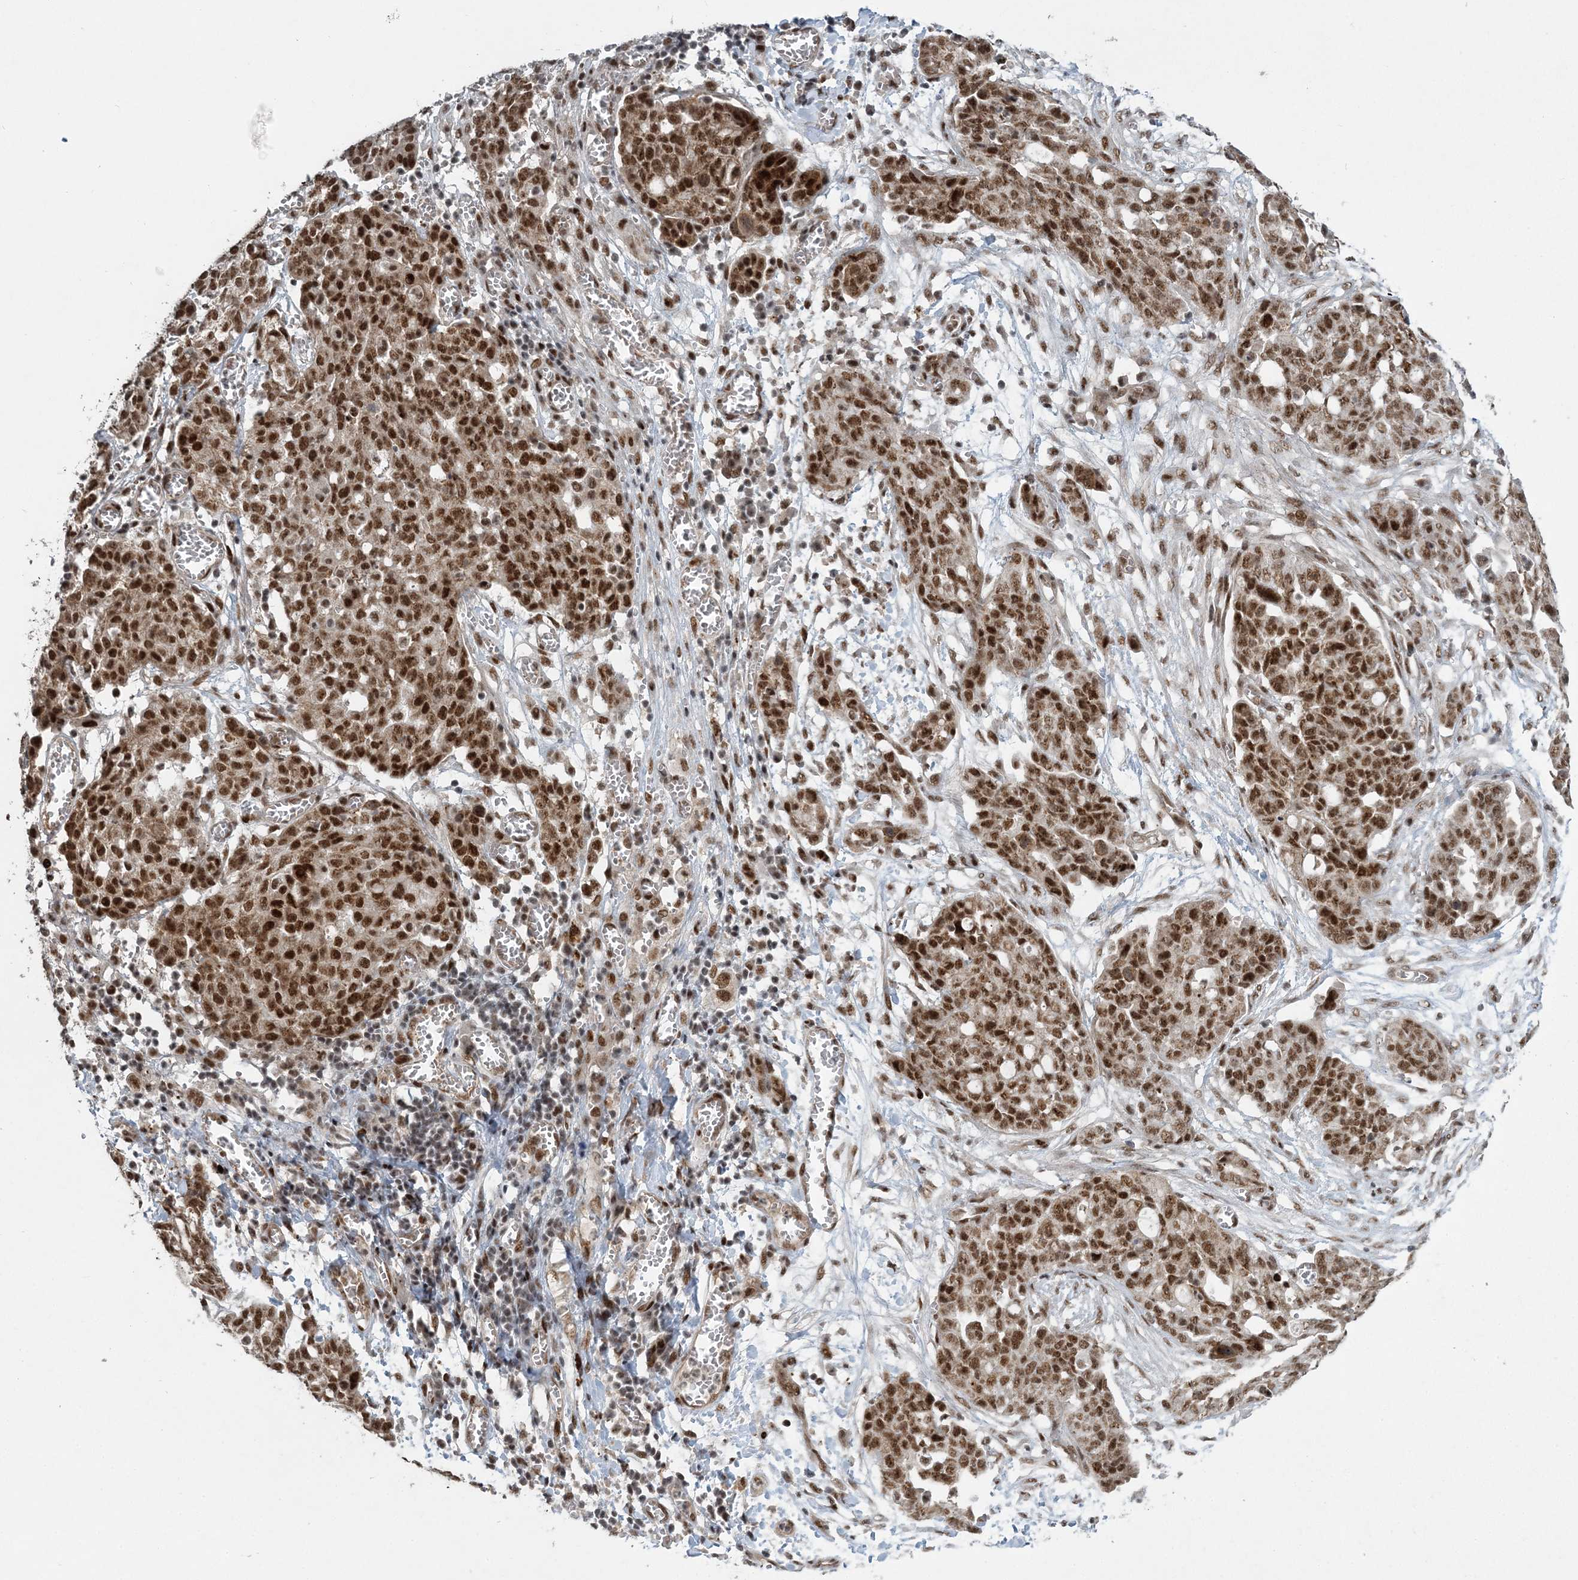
{"staining": {"intensity": "strong", "quantity": ">75%", "location": "nuclear"}, "tissue": "ovarian cancer", "cell_type": "Tumor cells", "image_type": "cancer", "snomed": [{"axis": "morphology", "description": "Cystadenocarcinoma, serous, NOS"}, {"axis": "topography", "description": "Soft tissue"}, {"axis": "topography", "description": "Ovary"}], "caption": "Immunohistochemistry (IHC) staining of ovarian serous cystadenocarcinoma, which reveals high levels of strong nuclear positivity in about >75% of tumor cells indicating strong nuclear protein staining. The staining was performed using DAB (brown) for protein detection and nuclei were counterstained in hematoxylin (blue).", "gene": "CWC22", "patient": {"sex": "female", "age": 57}}